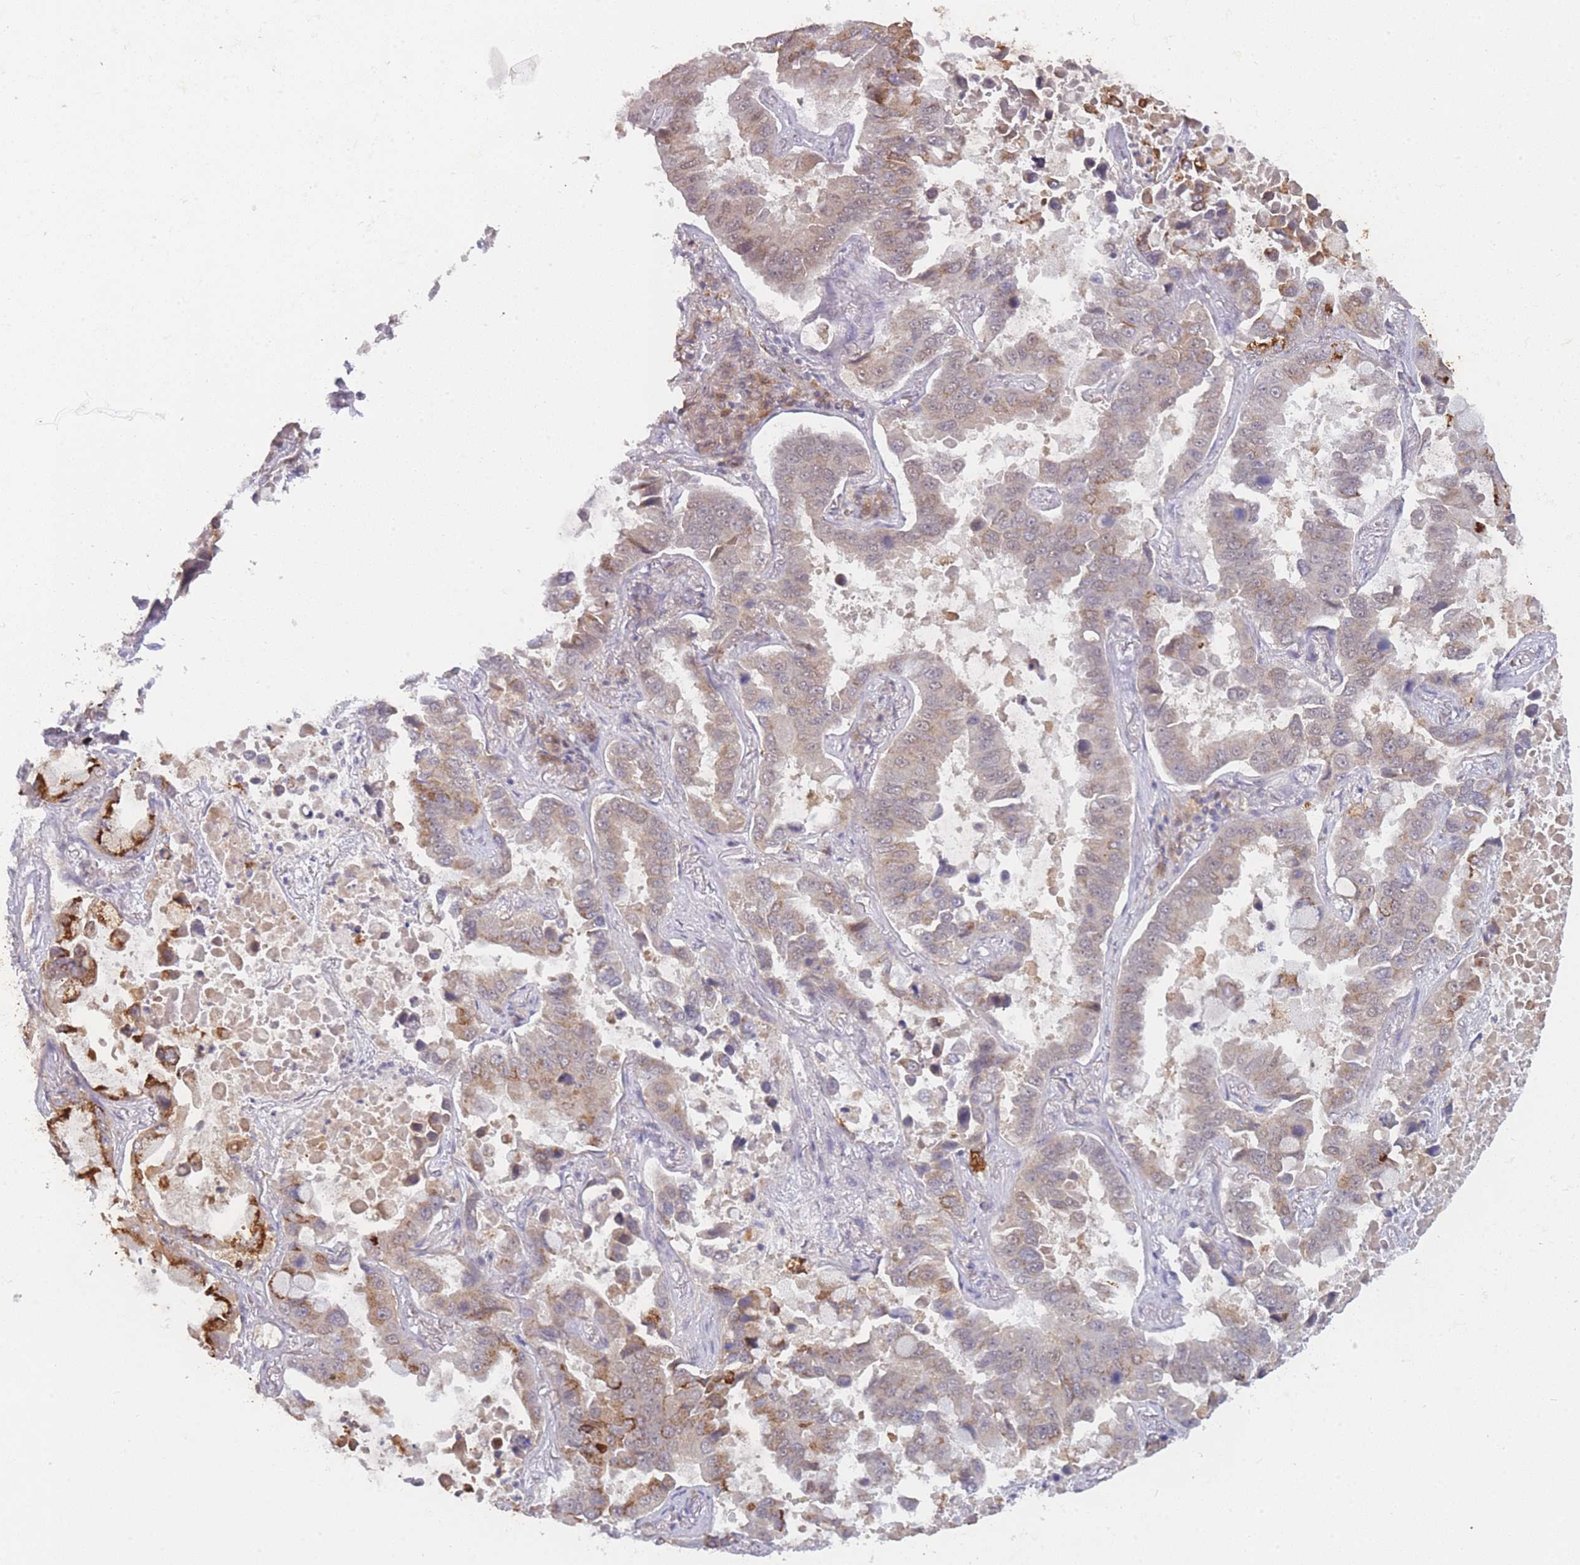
{"staining": {"intensity": "strong", "quantity": "25%-75%", "location": "cytoplasmic/membranous"}, "tissue": "lung cancer", "cell_type": "Tumor cells", "image_type": "cancer", "snomed": [{"axis": "morphology", "description": "Adenocarcinoma, NOS"}, {"axis": "topography", "description": "Lung"}], "caption": "Approximately 25%-75% of tumor cells in human lung adenocarcinoma reveal strong cytoplasmic/membranous protein staining as visualized by brown immunohistochemical staining.", "gene": "MRI1", "patient": {"sex": "male", "age": 64}}